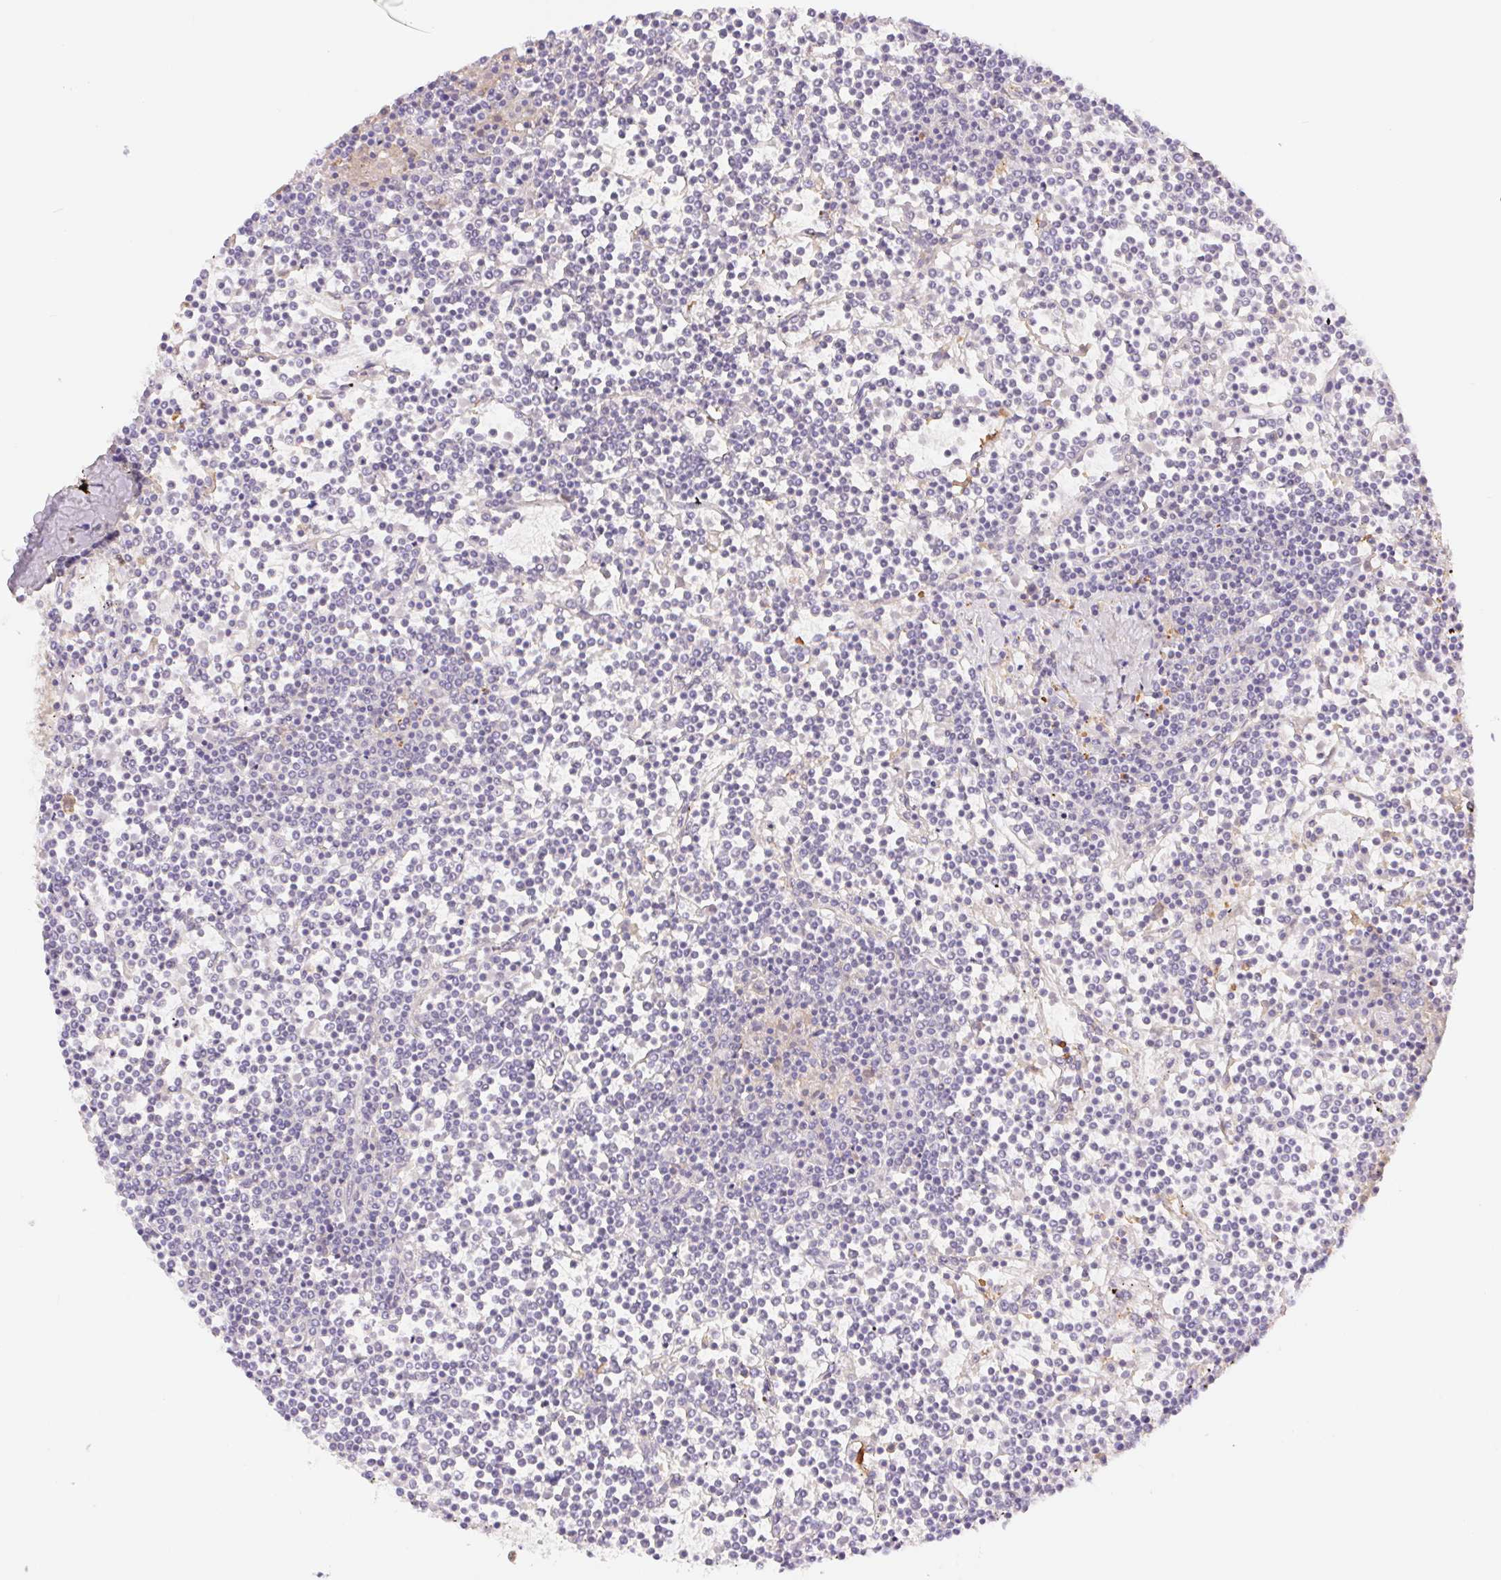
{"staining": {"intensity": "negative", "quantity": "none", "location": "none"}, "tissue": "lymphoma", "cell_type": "Tumor cells", "image_type": "cancer", "snomed": [{"axis": "morphology", "description": "Malignant lymphoma, non-Hodgkin's type, Low grade"}, {"axis": "topography", "description": "Spleen"}], "caption": "This micrograph is of lymphoma stained with IHC to label a protein in brown with the nuclei are counter-stained blue. There is no expression in tumor cells.", "gene": "DYNC2LI1", "patient": {"sex": "female", "age": 19}}